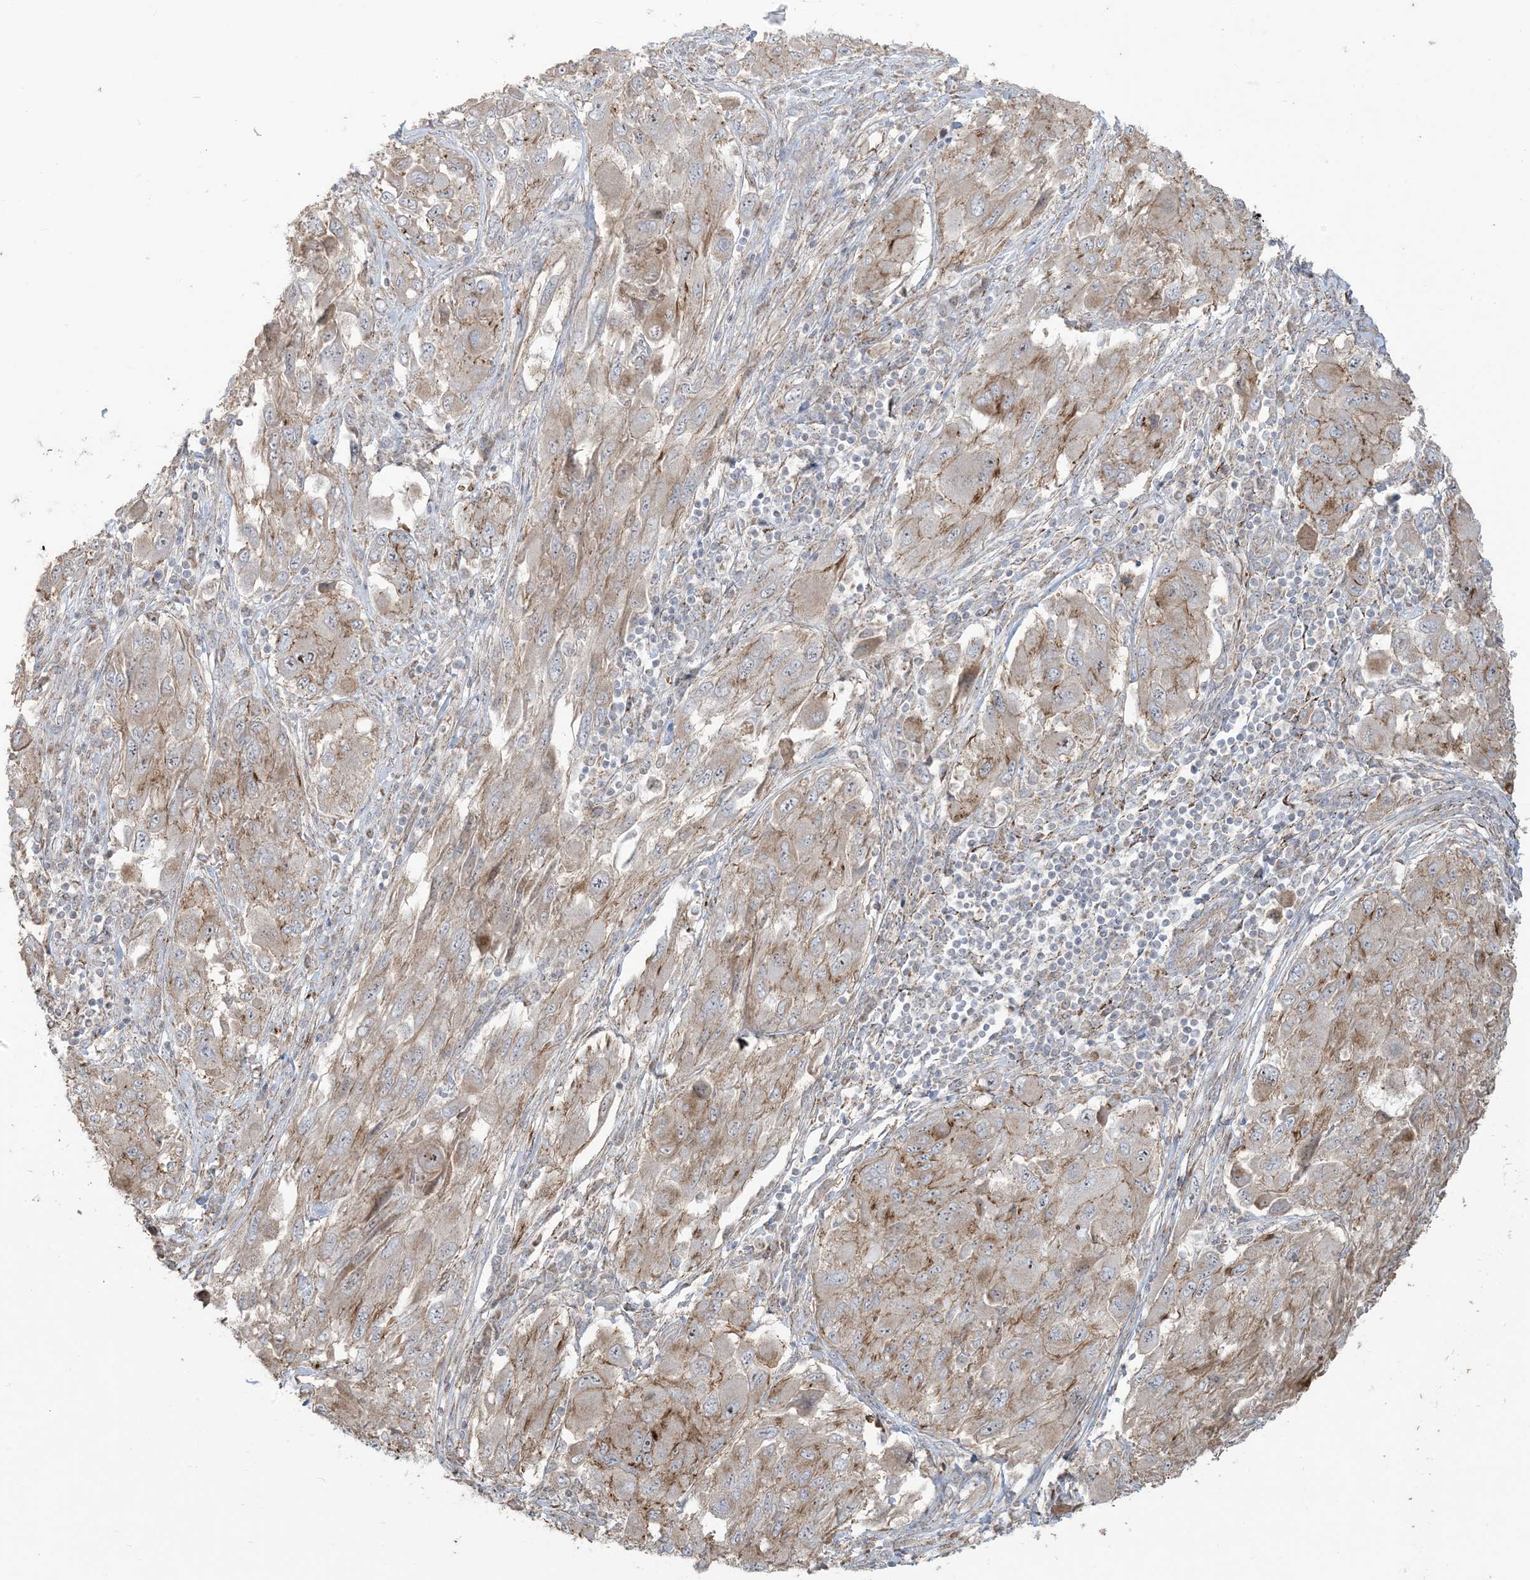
{"staining": {"intensity": "moderate", "quantity": "<25%", "location": "cytoplasmic/membranous,nuclear"}, "tissue": "melanoma", "cell_type": "Tumor cells", "image_type": "cancer", "snomed": [{"axis": "morphology", "description": "Malignant melanoma, NOS"}, {"axis": "topography", "description": "Skin"}], "caption": "Protein expression analysis of malignant melanoma displays moderate cytoplasmic/membranous and nuclear positivity in approximately <25% of tumor cells.", "gene": "KLHL18", "patient": {"sex": "female", "age": 91}}